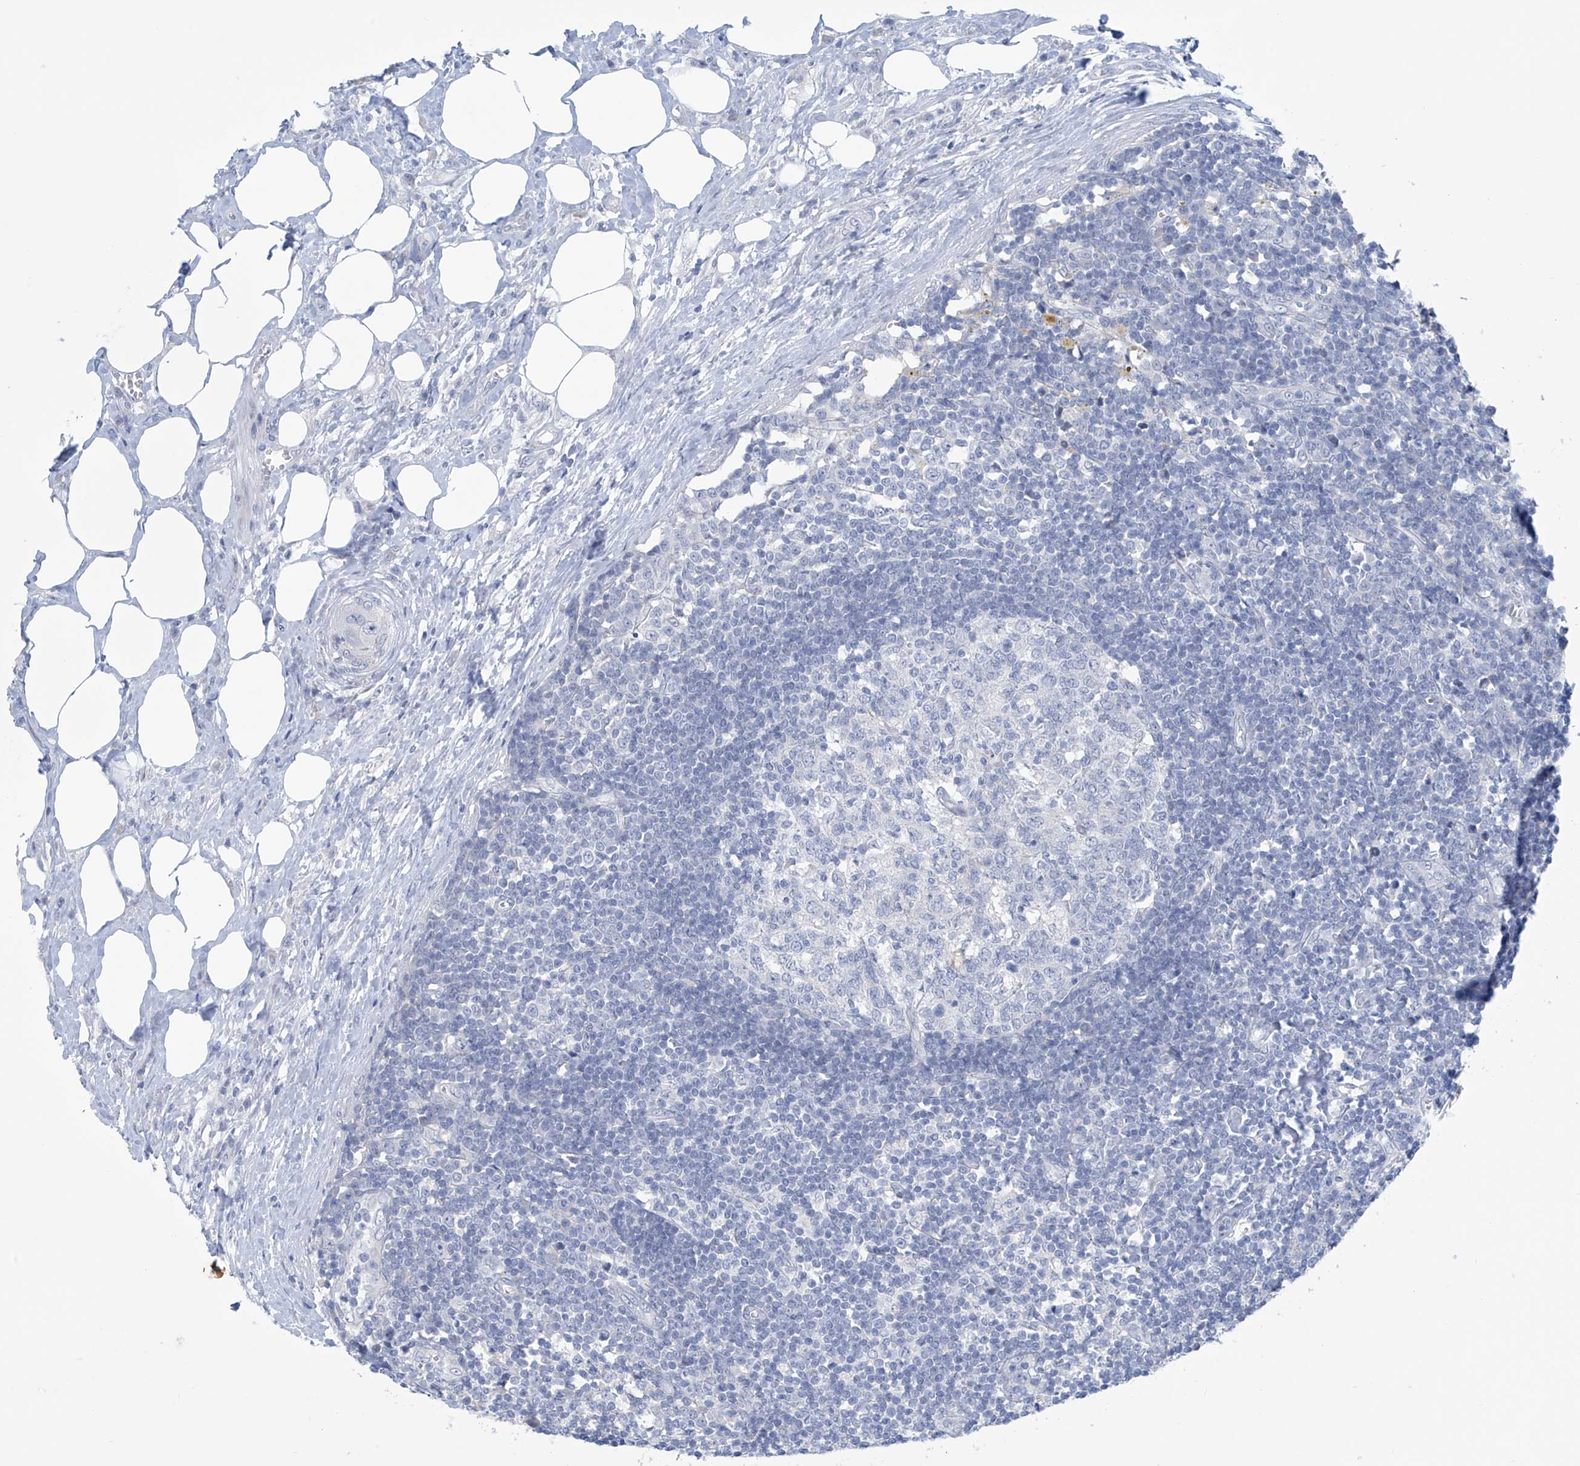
{"staining": {"intensity": "negative", "quantity": "none", "location": "none"}, "tissue": "lymph node", "cell_type": "Germinal center cells", "image_type": "normal", "snomed": [{"axis": "morphology", "description": "Normal tissue, NOS"}, {"axis": "morphology", "description": "Squamous cell carcinoma, metastatic, NOS"}, {"axis": "topography", "description": "Lymph node"}], "caption": "DAB immunohistochemical staining of normal lymph node displays no significant positivity in germinal center cells.", "gene": "SLC35A5", "patient": {"sex": "male", "age": 73}}